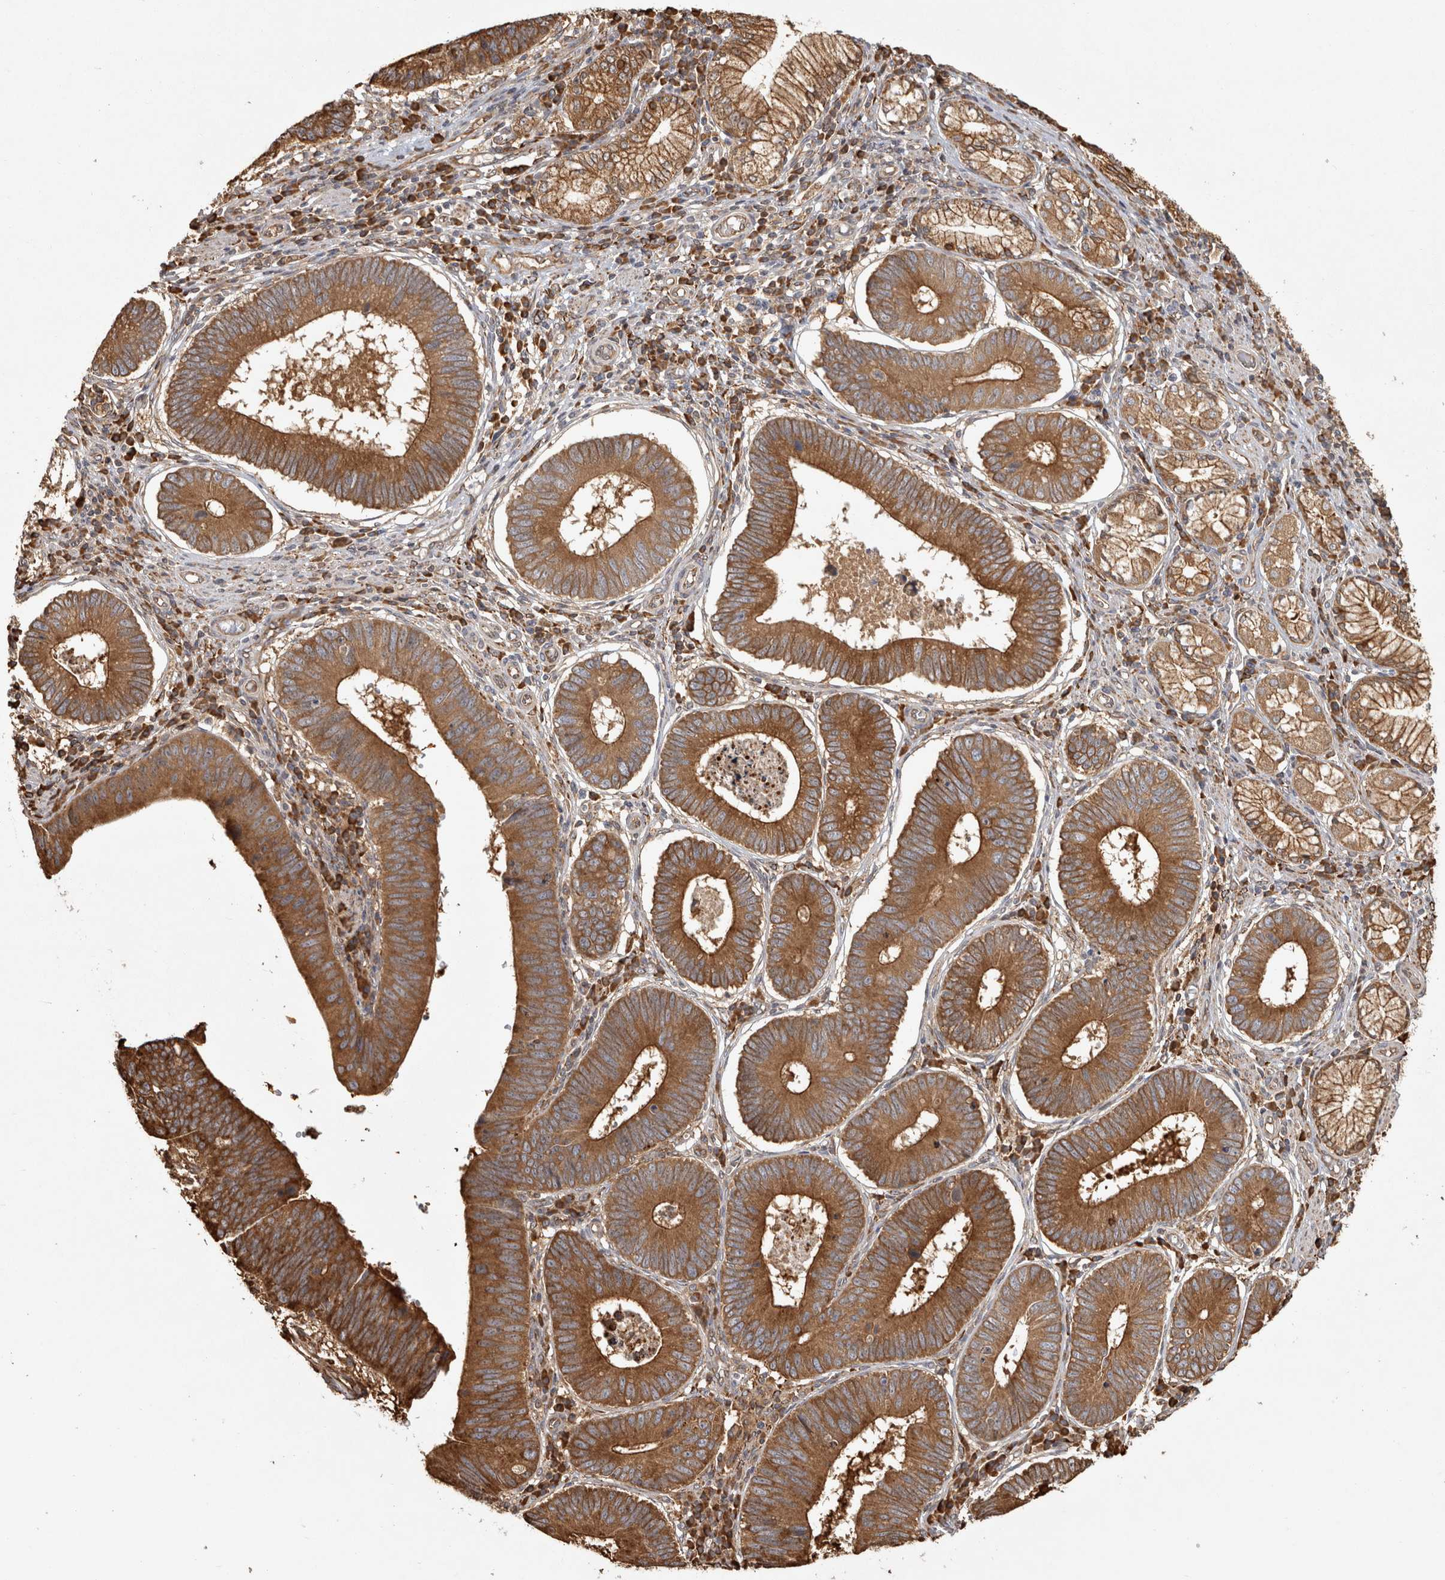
{"staining": {"intensity": "strong", "quantity": ">75%", "location": "cytoplasmic/membranous"}, "tissue": "stomach cancer", "cell_type": "Tumor cells", "image_type": "cancer", "snomed": [{"axis": "morphology", "description": "Adenocarcinoma, NOS"}, {"axis": "topography", "description": "Stomach"}], "caption": "Immunohistochemistry (IHC) of human adenocarcinoma (stomach) shows high levels of strong cytoplasmic/membranous expression in about >75% of tumor cells.", "gene": "CAMSAP2", "patient": {"sex": "male", "age": 59}}